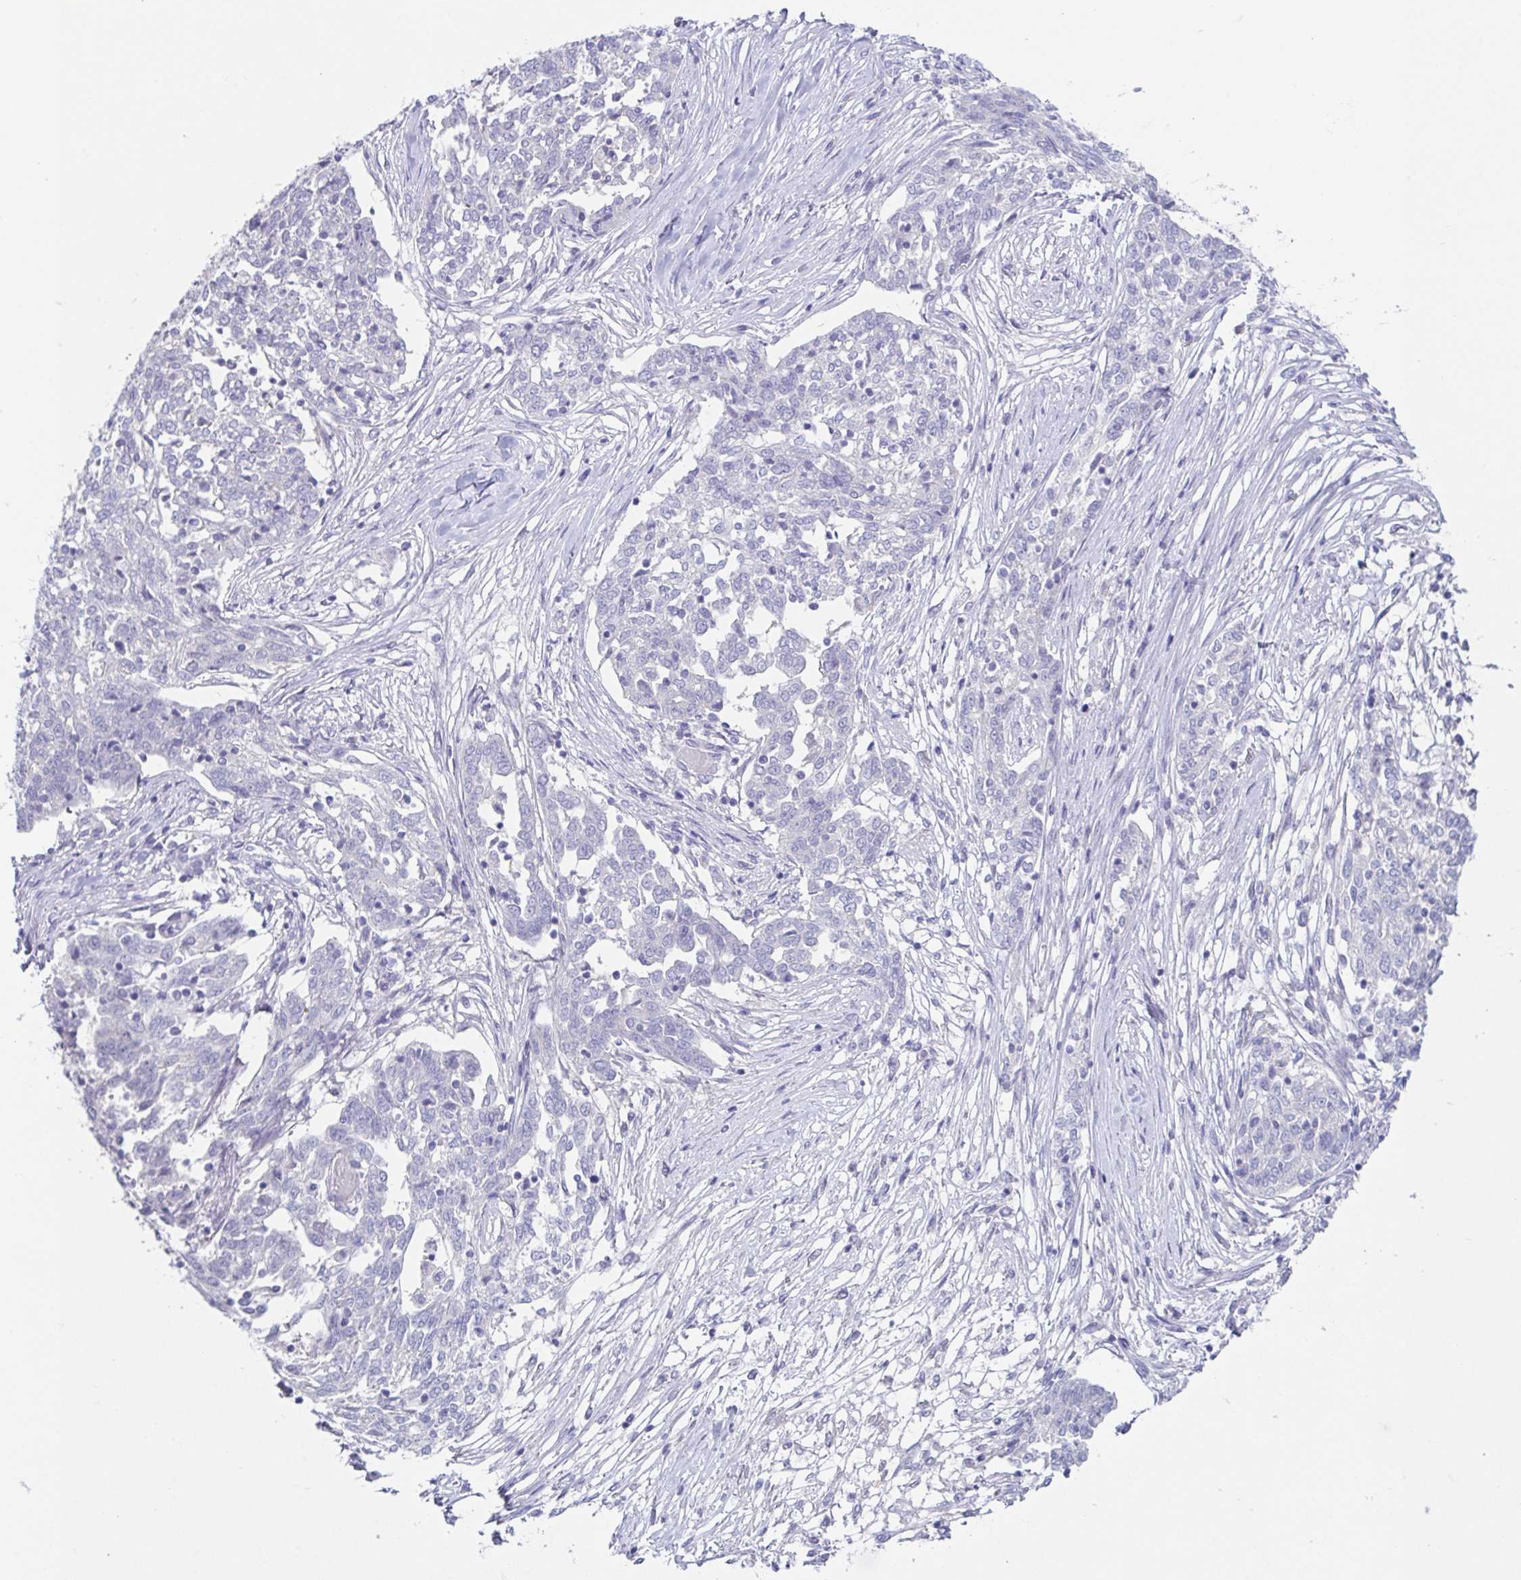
{"staining": {"intensity": "negative", "quantity": "none", "location": "none"}, "tissue": "ovarian cancer", "cell_type": "Tumor cells", "image_type": "cancer", "snomed": [{"axis": "morphology", "description": "Cystadenocarcinoma, serous, NOS"}, {"axis": "topography", "description": "Ovary"}], "caption": "Immunohistochemistry (IHC) image of human ovarian cancer stained for a protein (brown), which exhibits no positivity in tumor cells.", "gene": "HTR2A", "patient": {"sex": "female", "age": 67}}